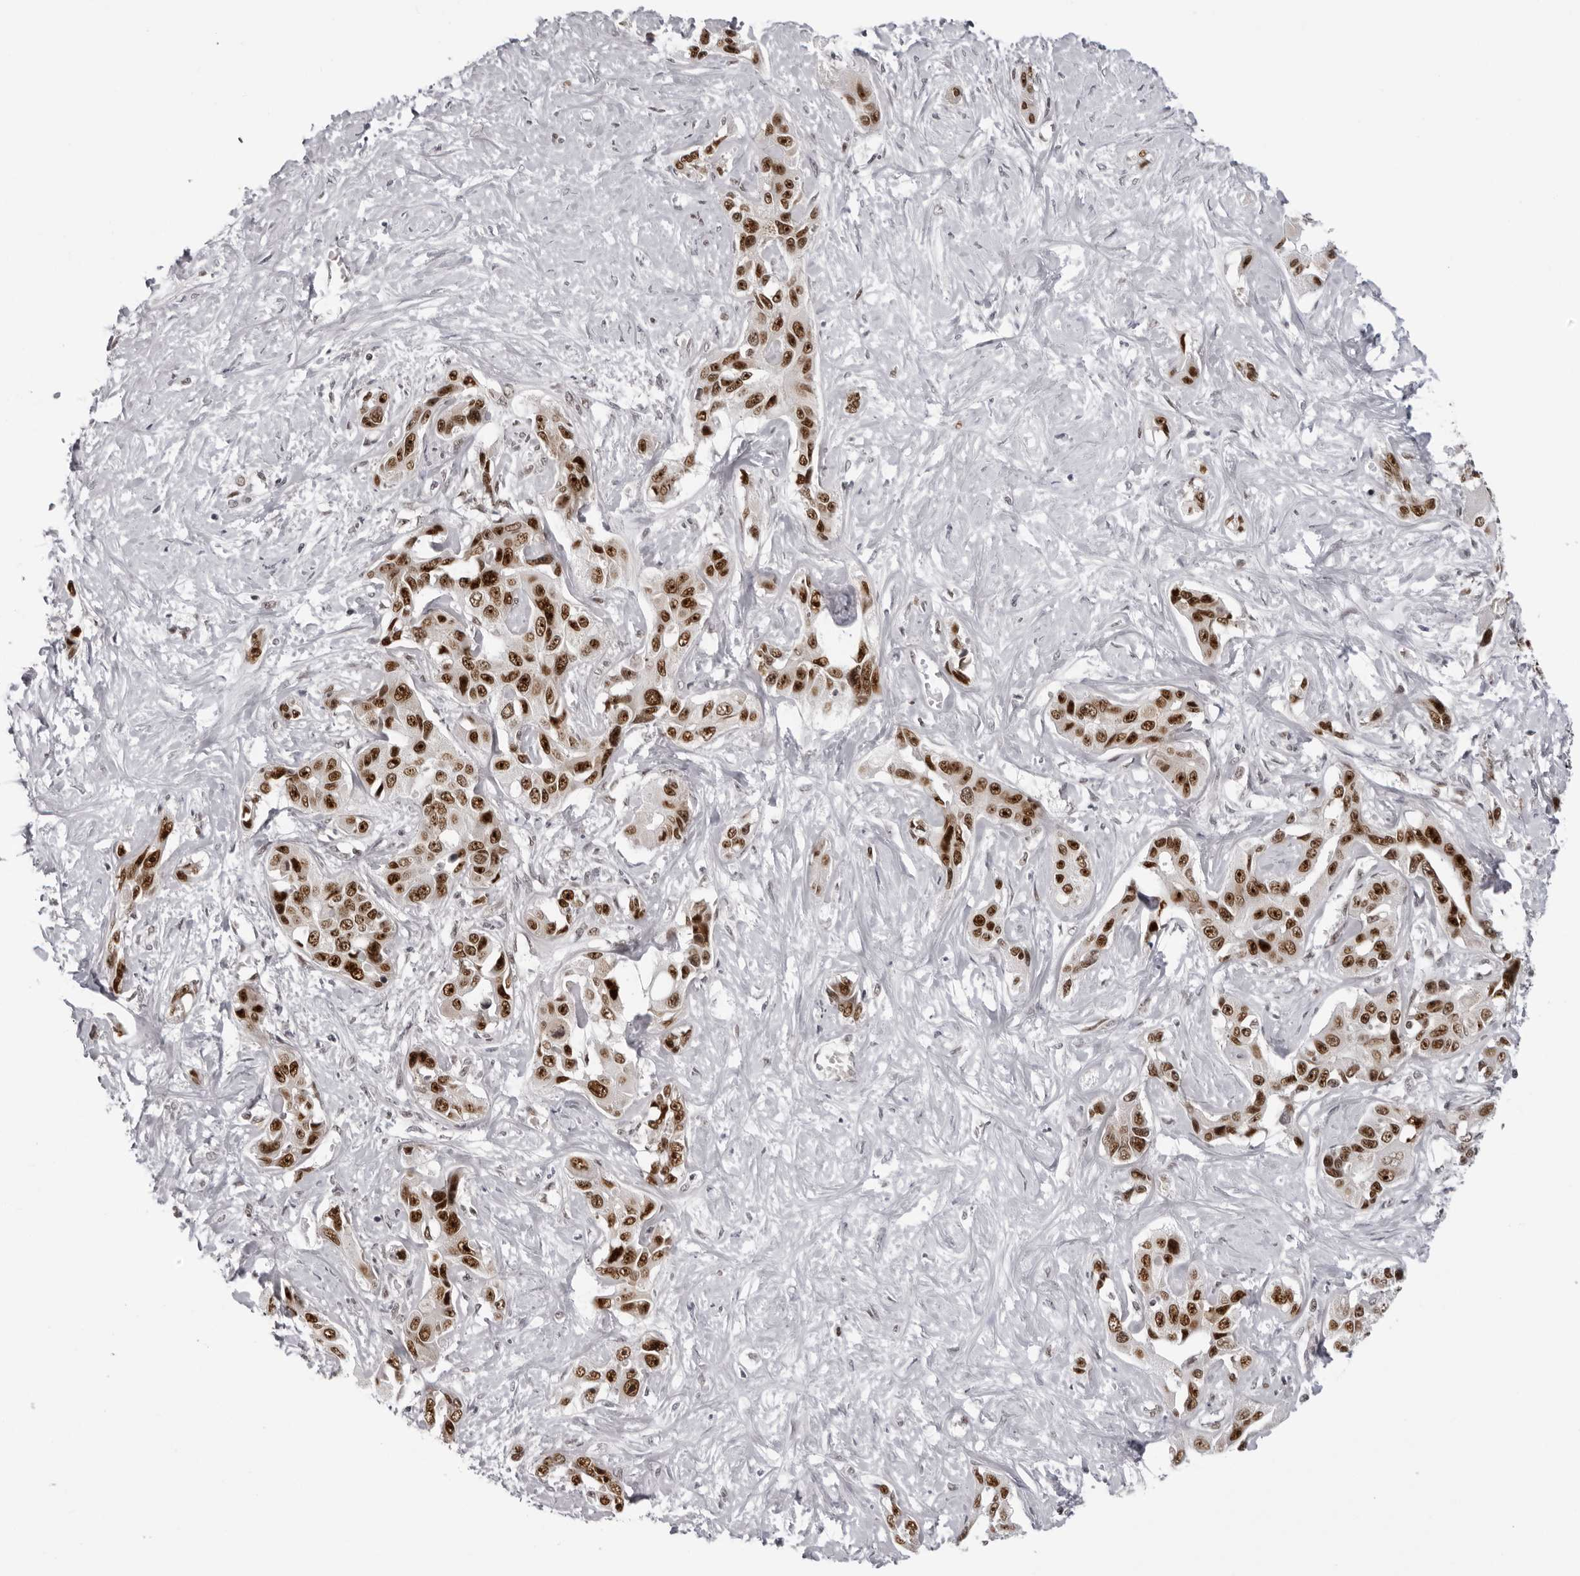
{"staining": {"intensity": "strong", "quantity": ">75%", "location": "nuclear"}, "tissue": "liver cancer", "cell_type": "Tumor cells", "image_type": "cancer", "snomed": [{"axis": "morphology", "description": "Cholangiocarcinoma"}, {"axis": "topography", "description": "Liver"}], "caption": "There is high levels of strong nuclear staining in tumor cells of liver cancer, as demonstrated by immunohistochemical staining (brown color).", "gene": "HEXIM2", "patient": {"sex": "male", "age": 59}}